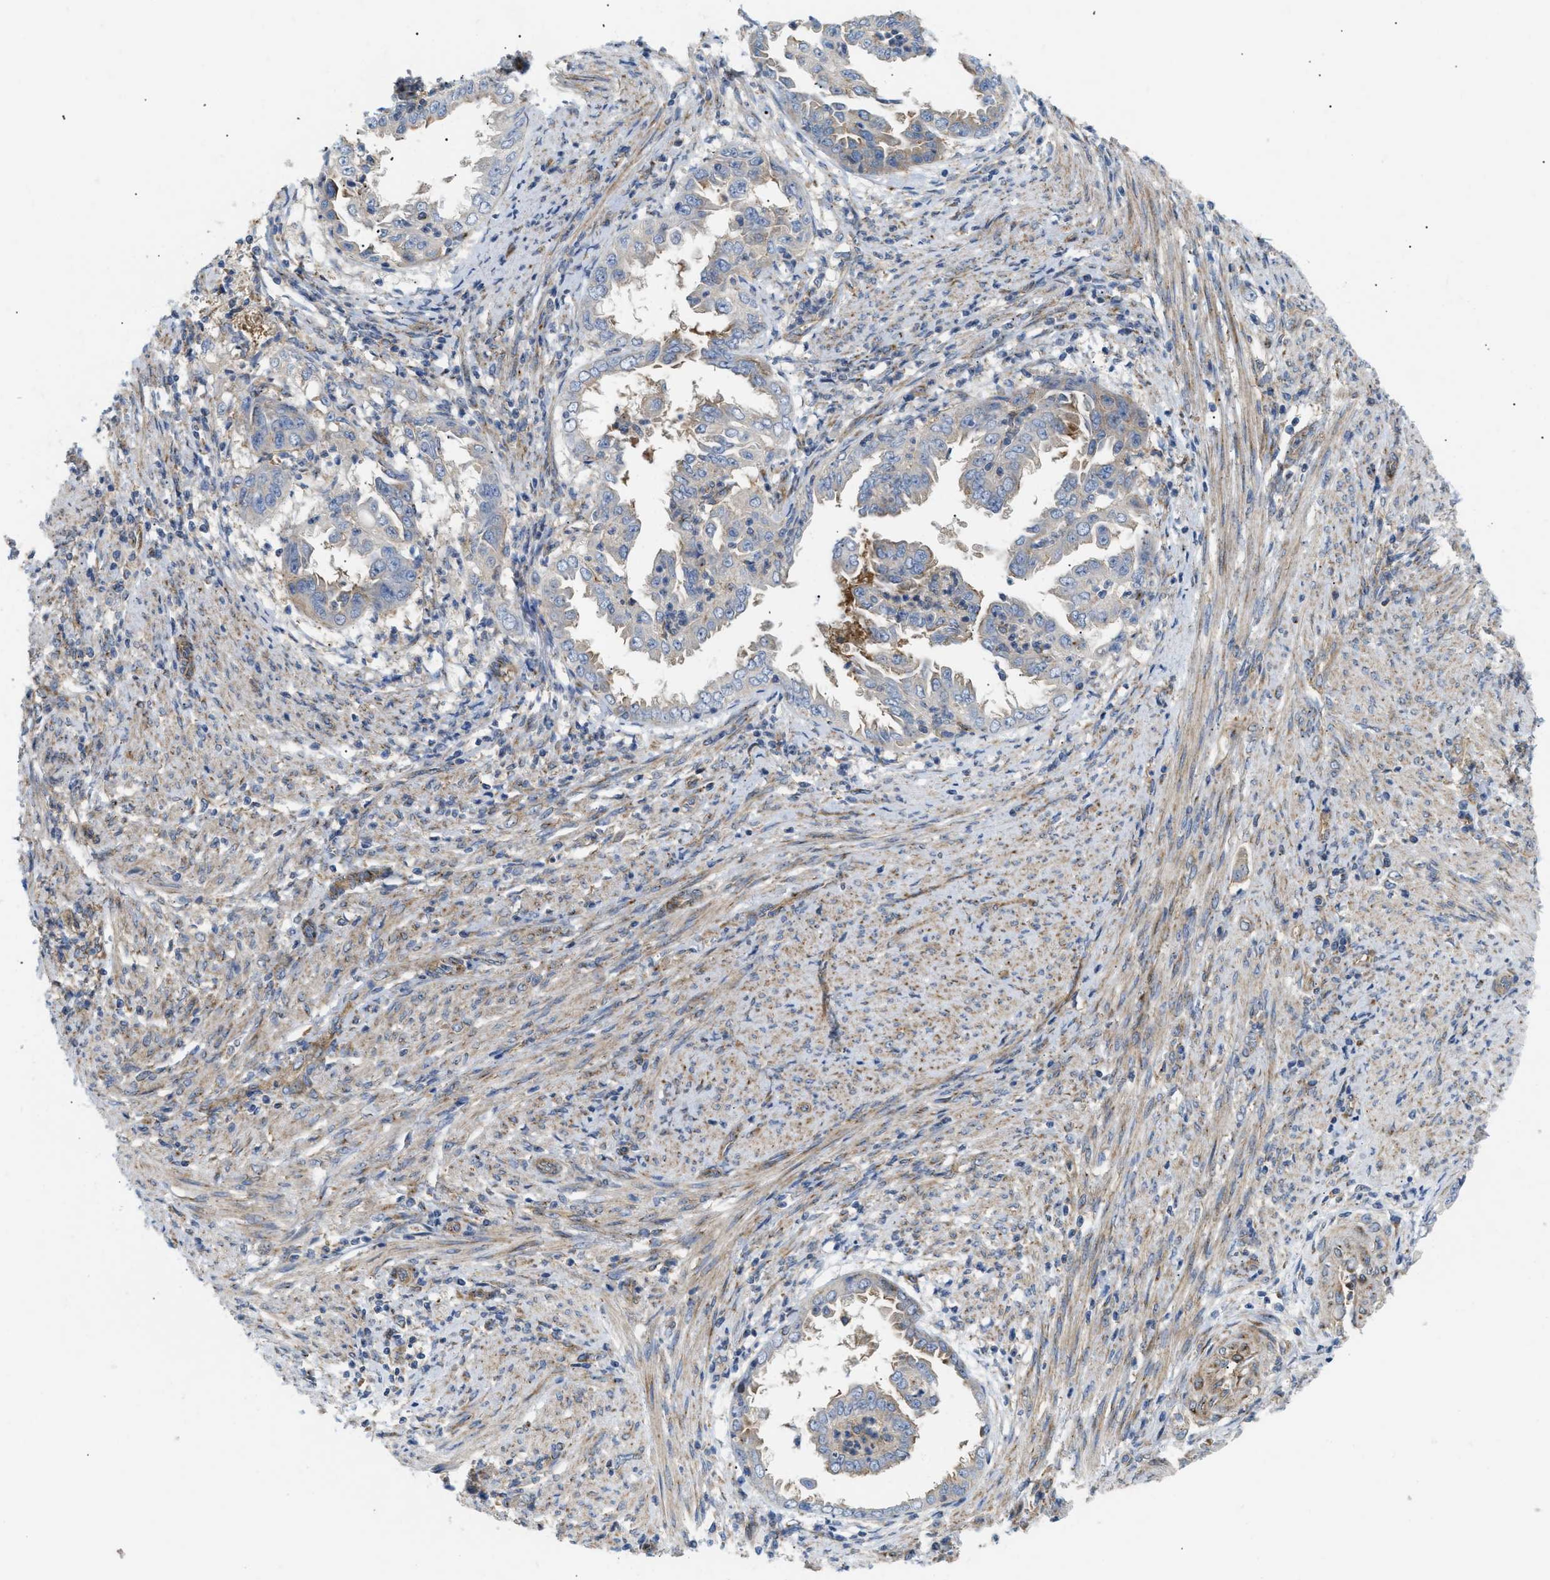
{"staining": {"intensity": "negative", "quantity": "none", "location": "none"}, "tissue": "endometrial cancer", "cell_type": "Tumor cells", "image_type": "cancer", "snomed": [{"axis": "morphology", "description": "Adenocarcinoma, NOS"}, {"axis": "topography", "description": "Endometrium"}], "caption": "IHC image of neoplastic tissue: human endometrial adenocarcinoma stained with DAB demonstrates no significant protein staining in tumor cells.", "gene": "DCTN4", "patient": {"sex": "female", "age": 85}}